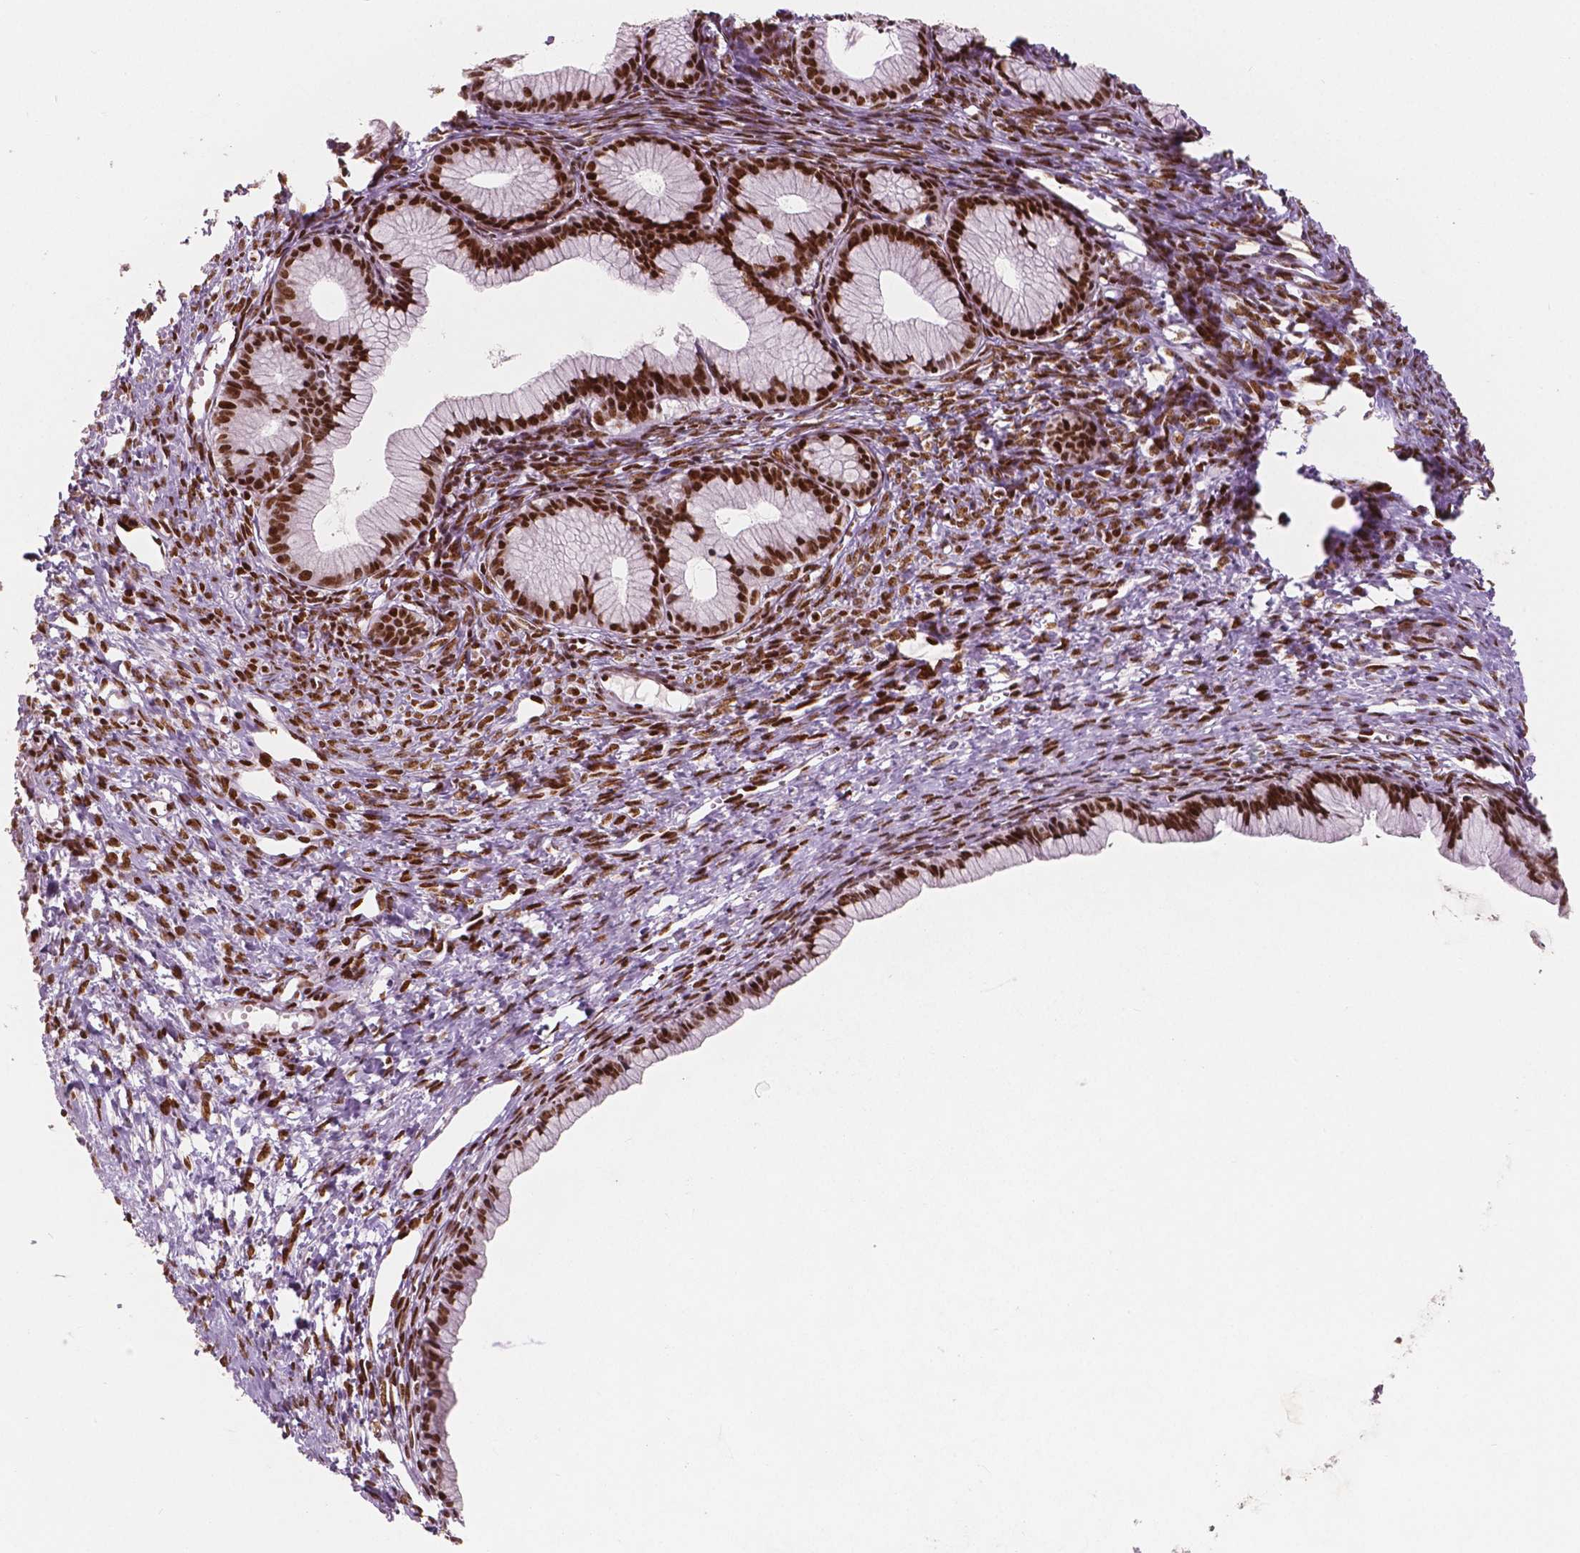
{"staining": {"intensity": "strong", "quantity": ">75%", "location": "nuclear"}, "tissue": "ovarian cancer", "cell_type": "Tumor cells", "image_type": "cancer", "snomed": [{"axis": "morphology", "description": "Cystadenocarcinoma, mucinous, NOS"}, {"axis": "topography", "description": "Ovary"}], "caption": "A micrograph of human mucinous cystadenocarcinoma (ovarian) stained for a protein shows strong nuclear brown staining in tumor cells.", "gene": "BRD4", "patient": {"sex": "female", "age": 41}}